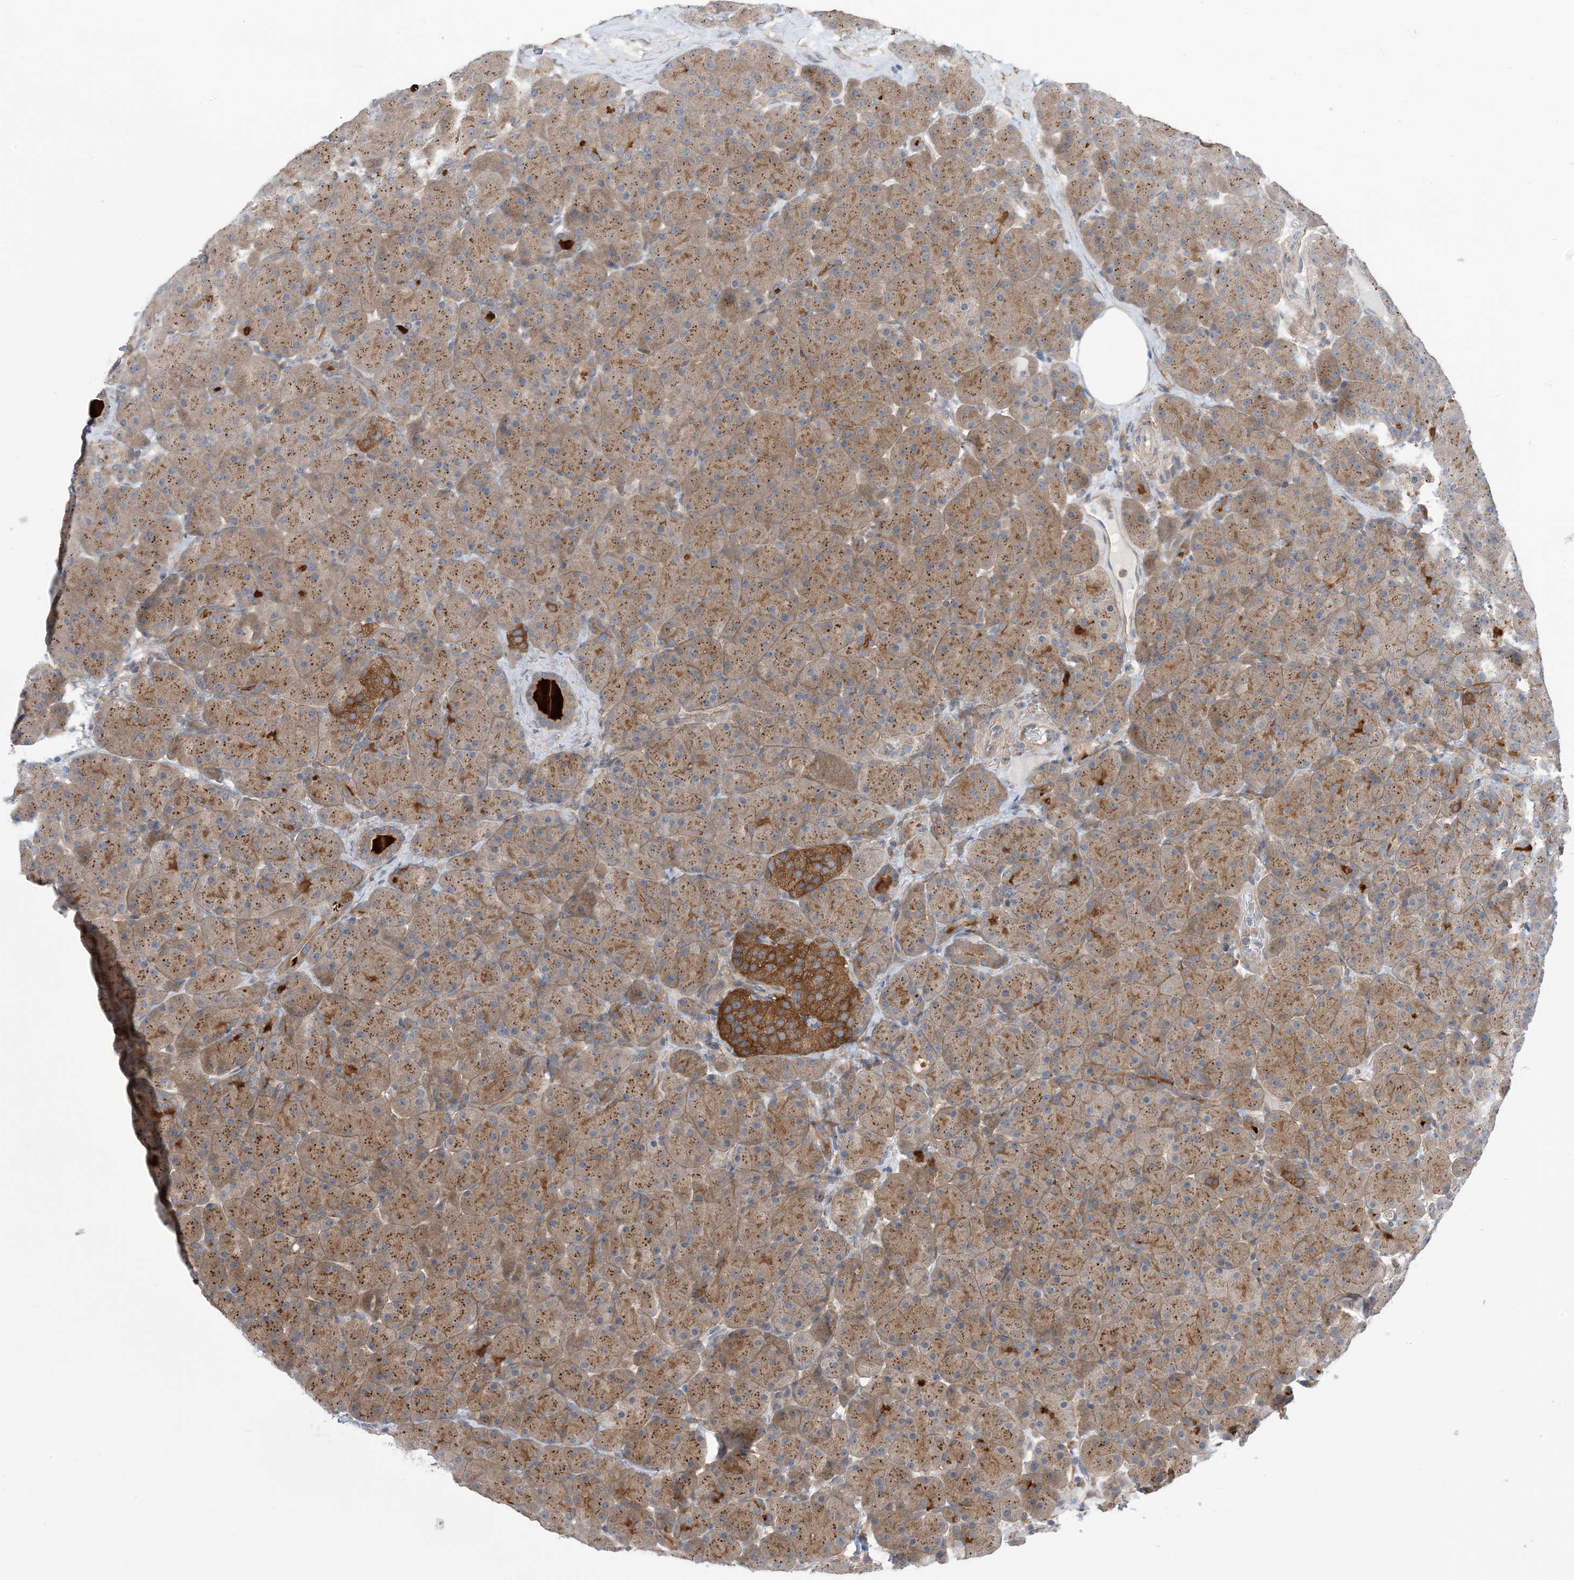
{"staining": {"intensity": "moderate", "quantity": ">75%", "location": "cytoplasmic/membranous"}, "tissue": "pancreas", "cell_type": "Exocrine glandular cells", "image_type": "normal", "snomed": [{"axis": "morphology", "description": "Normal tissue, NOS"}, {"axis": "topography", "description": "Pancreas"}], "caption": "This is a histology image of immunohistochemistry (IHC) staining of benign pancreas, which shows moderate expression in the cytoplasmic/membranous of exocrine glandular cells.", "gene": "EHBP1", "patient": {"sex": "male", "age": 66}}